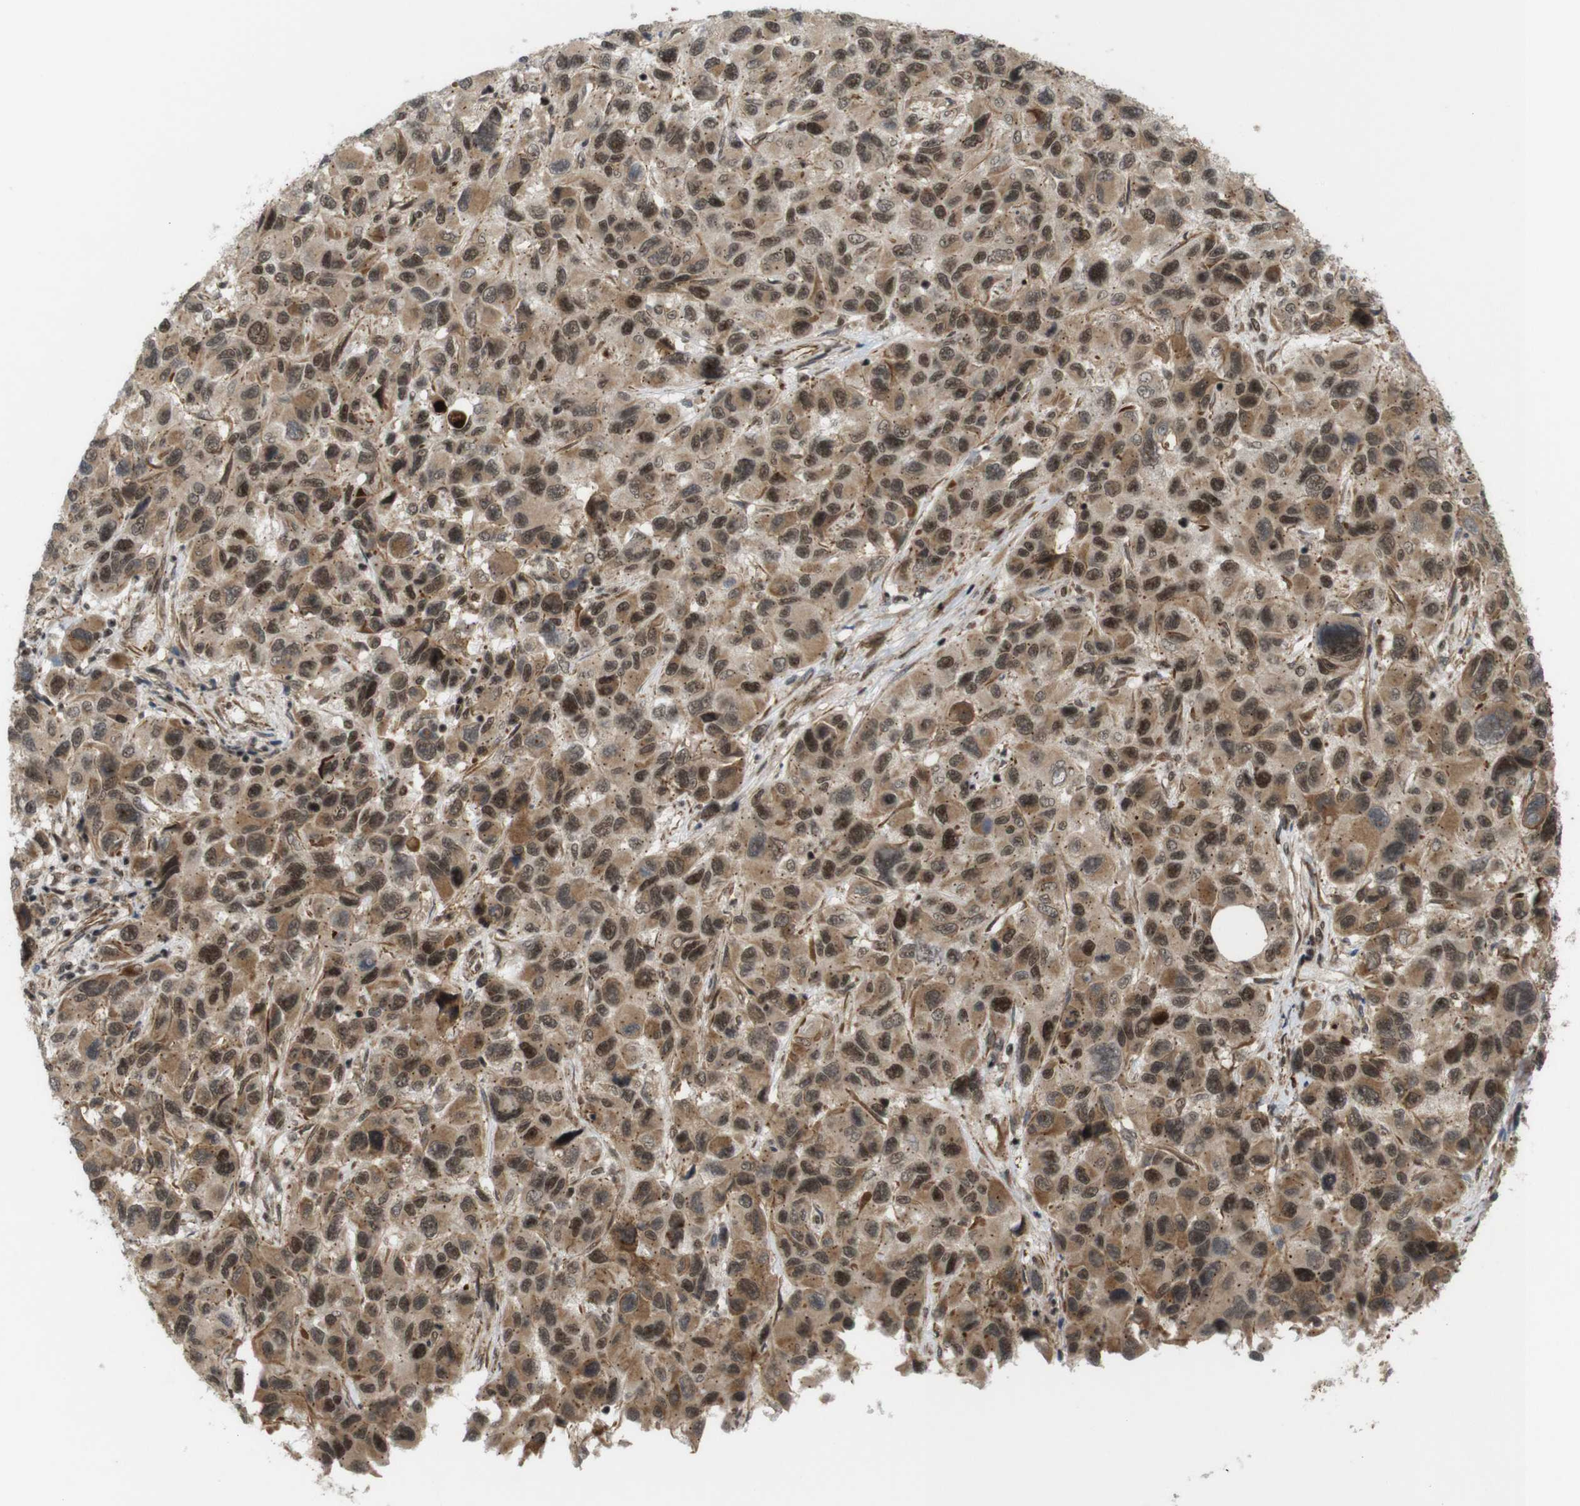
{"staining": {"intensity": "moderate", "quantity": ">75%", "location": "cytoplasmic/membranous,nuclear"}, "tissue": "melanoma", "cell_type": "Tumor cells", "image_type": "cancer", "snomed": [{"axis": "morphology", "description": "Malignant melanoma, NOS"}, {"axis": "topography", "description": "Skin"}], "caption": "Protein expression by immunohistochemistry displays moderate cytoplasmic/membranous and nuclear staining in approximately >75% of tumor cells in melanoma.", "gene": "SP2", "patient": {"sex": "male", "age": 53}}